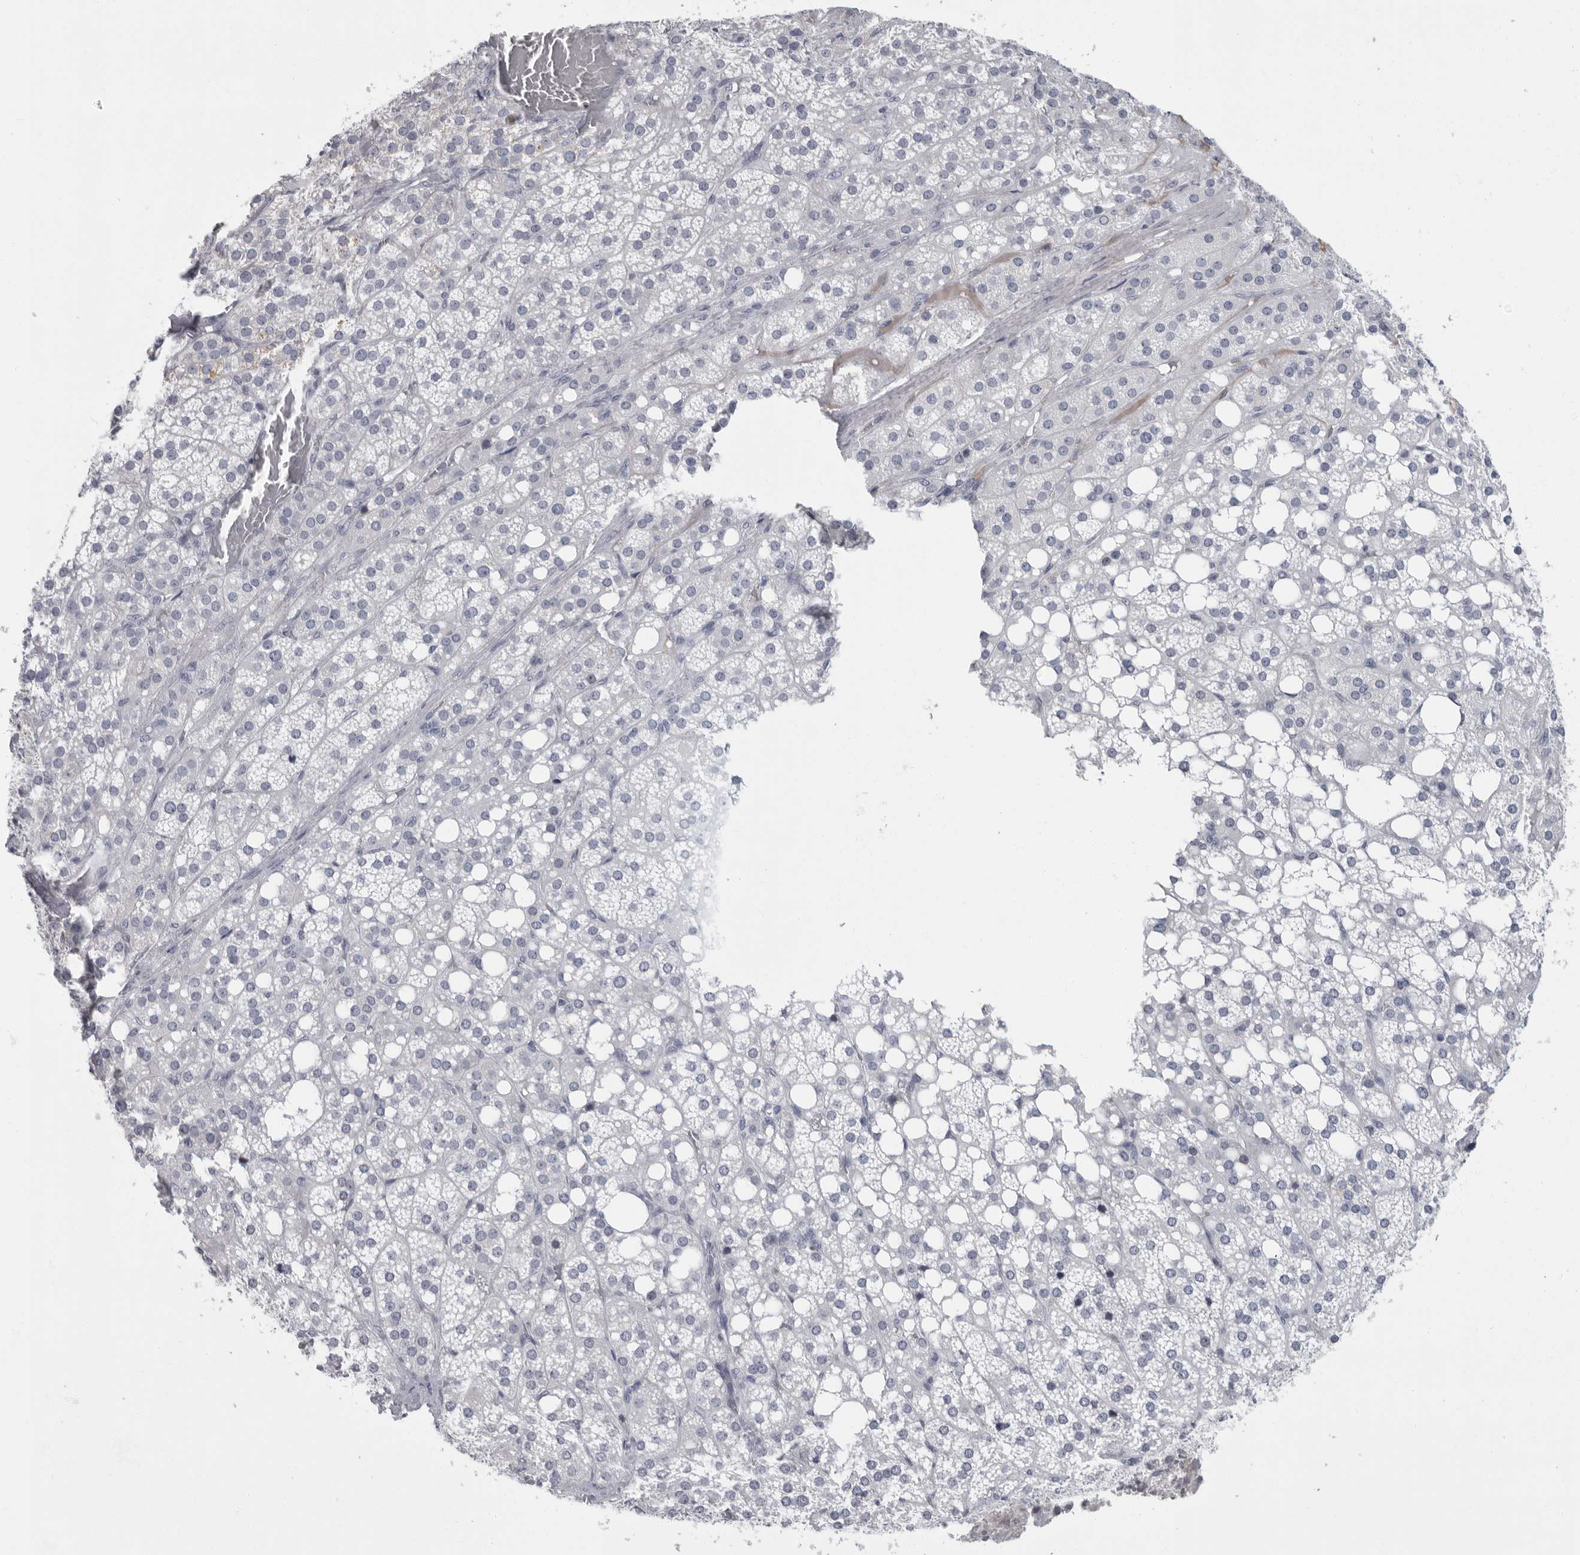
{"staining": {"intensity": "negative", "quantity": "none", "location": "none"}, "tissue": "adrenal gland", "cell_type": "Glandular cells", "image_type": "normal", "snomed": [{"axis": "morphology", "description": "Normal tissue, NOS"}, {"axis": "topography", "description": "Adrenal gland"}], "caption": "Immunohistochemistry photomicrograph of benign adrenal gland stained for a protein (brown), which reveals no positivity in glandular cells.", "gene": "SLC25A39", "patient": {"sex": "female", "age": 59}}